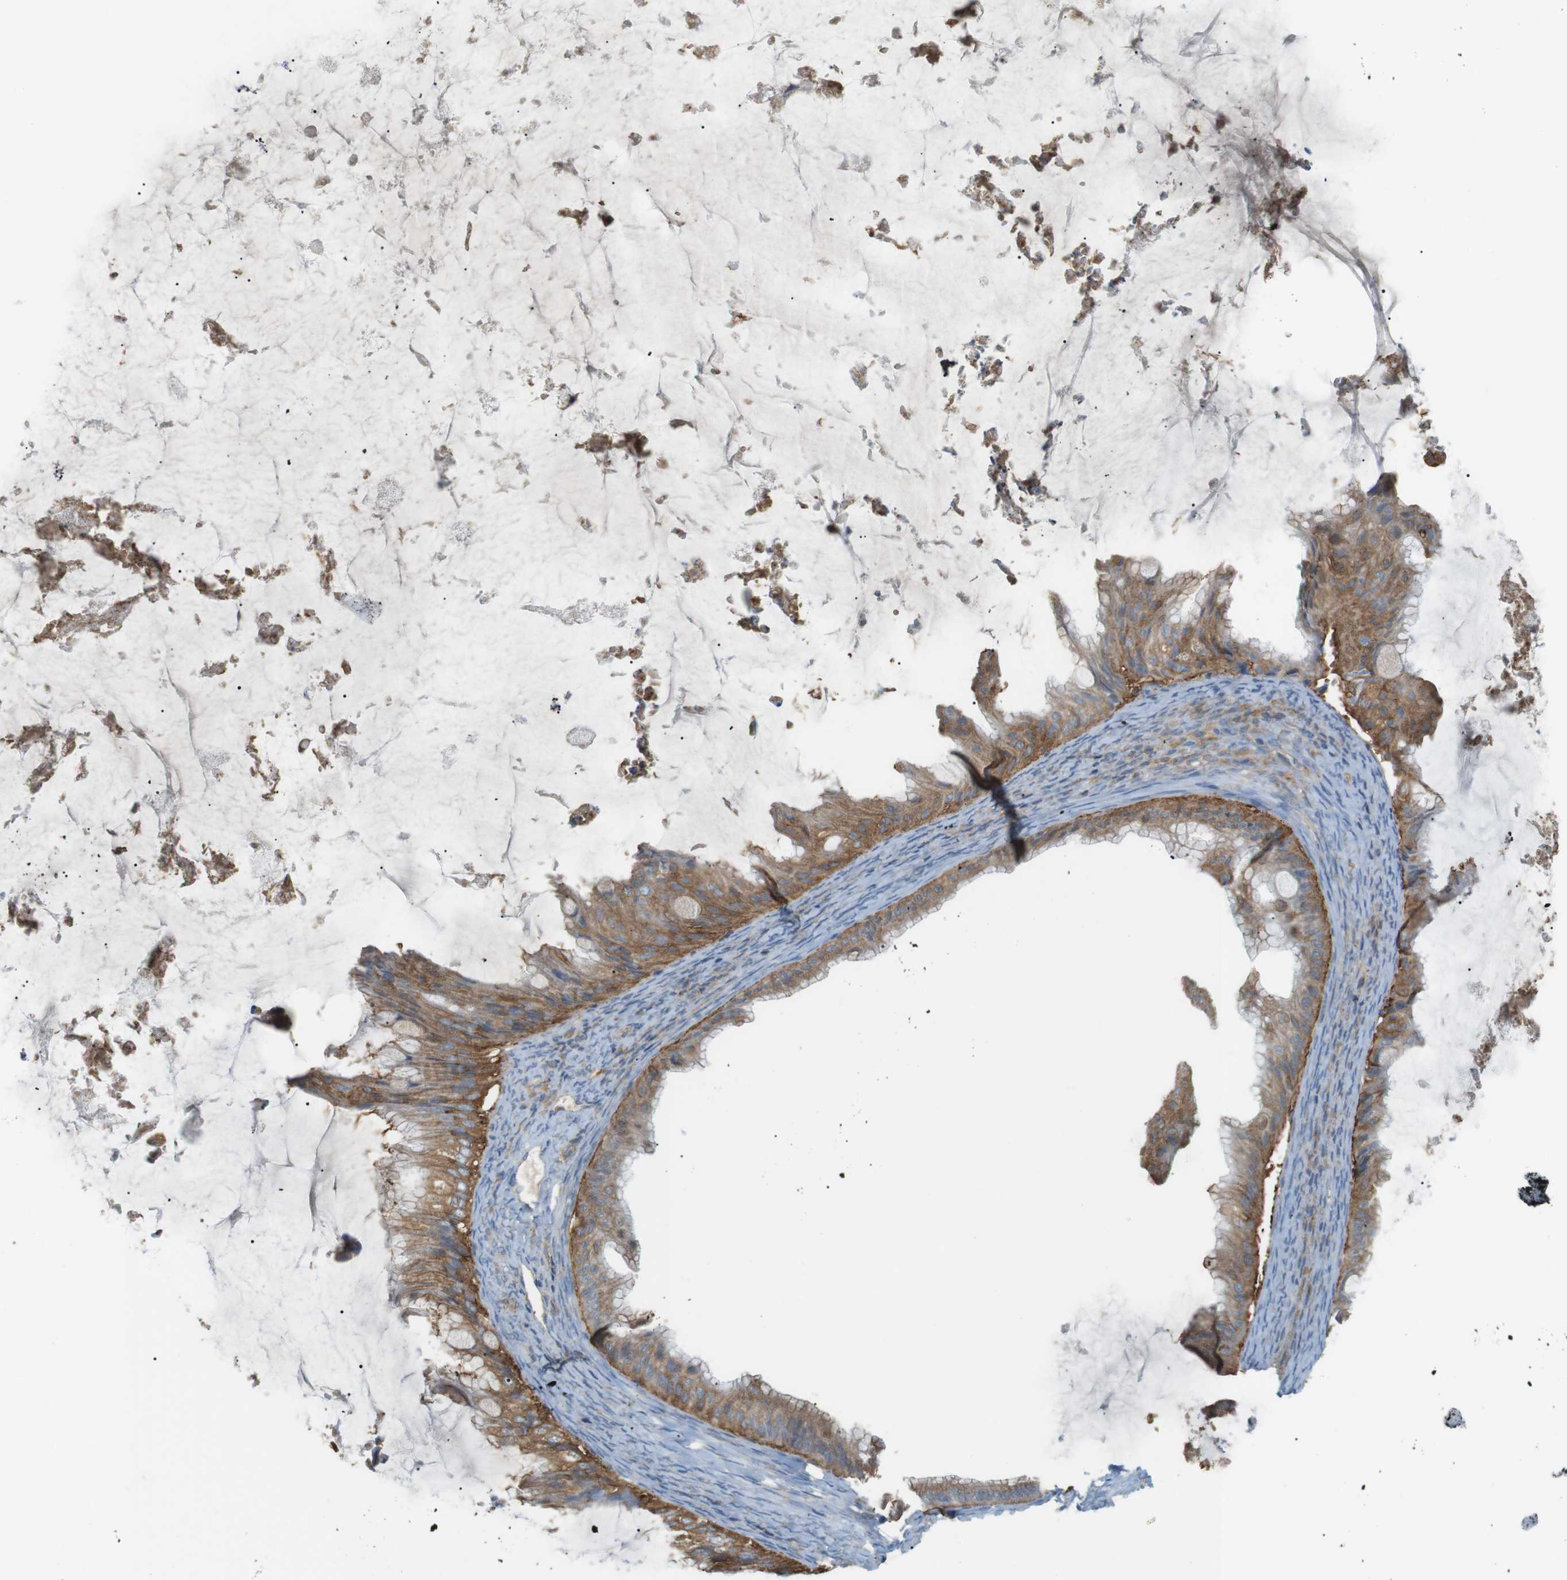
{"staining": {"intensity": "moderate", "quantity": ">75%", "location": "cytoplasmic/membranous"}, "tissue": "ovarian cancer", "cell_type": "Tumor cells", "image_type": "cancer", "snomed": [{"axis": "morphology", "description": "Cystadenocarcinoma, mucinous, NOS"}, {"axis": "topography", "description": "Ovary"}], "caption": "Mucinous cystadenocarcinoma (ovarian) stained for a protein reveals moderate cytoplasmic/membranous positivity in tumor cells.", "gene": "PEPD", "patient": {"sex": "female", "age": 61}}